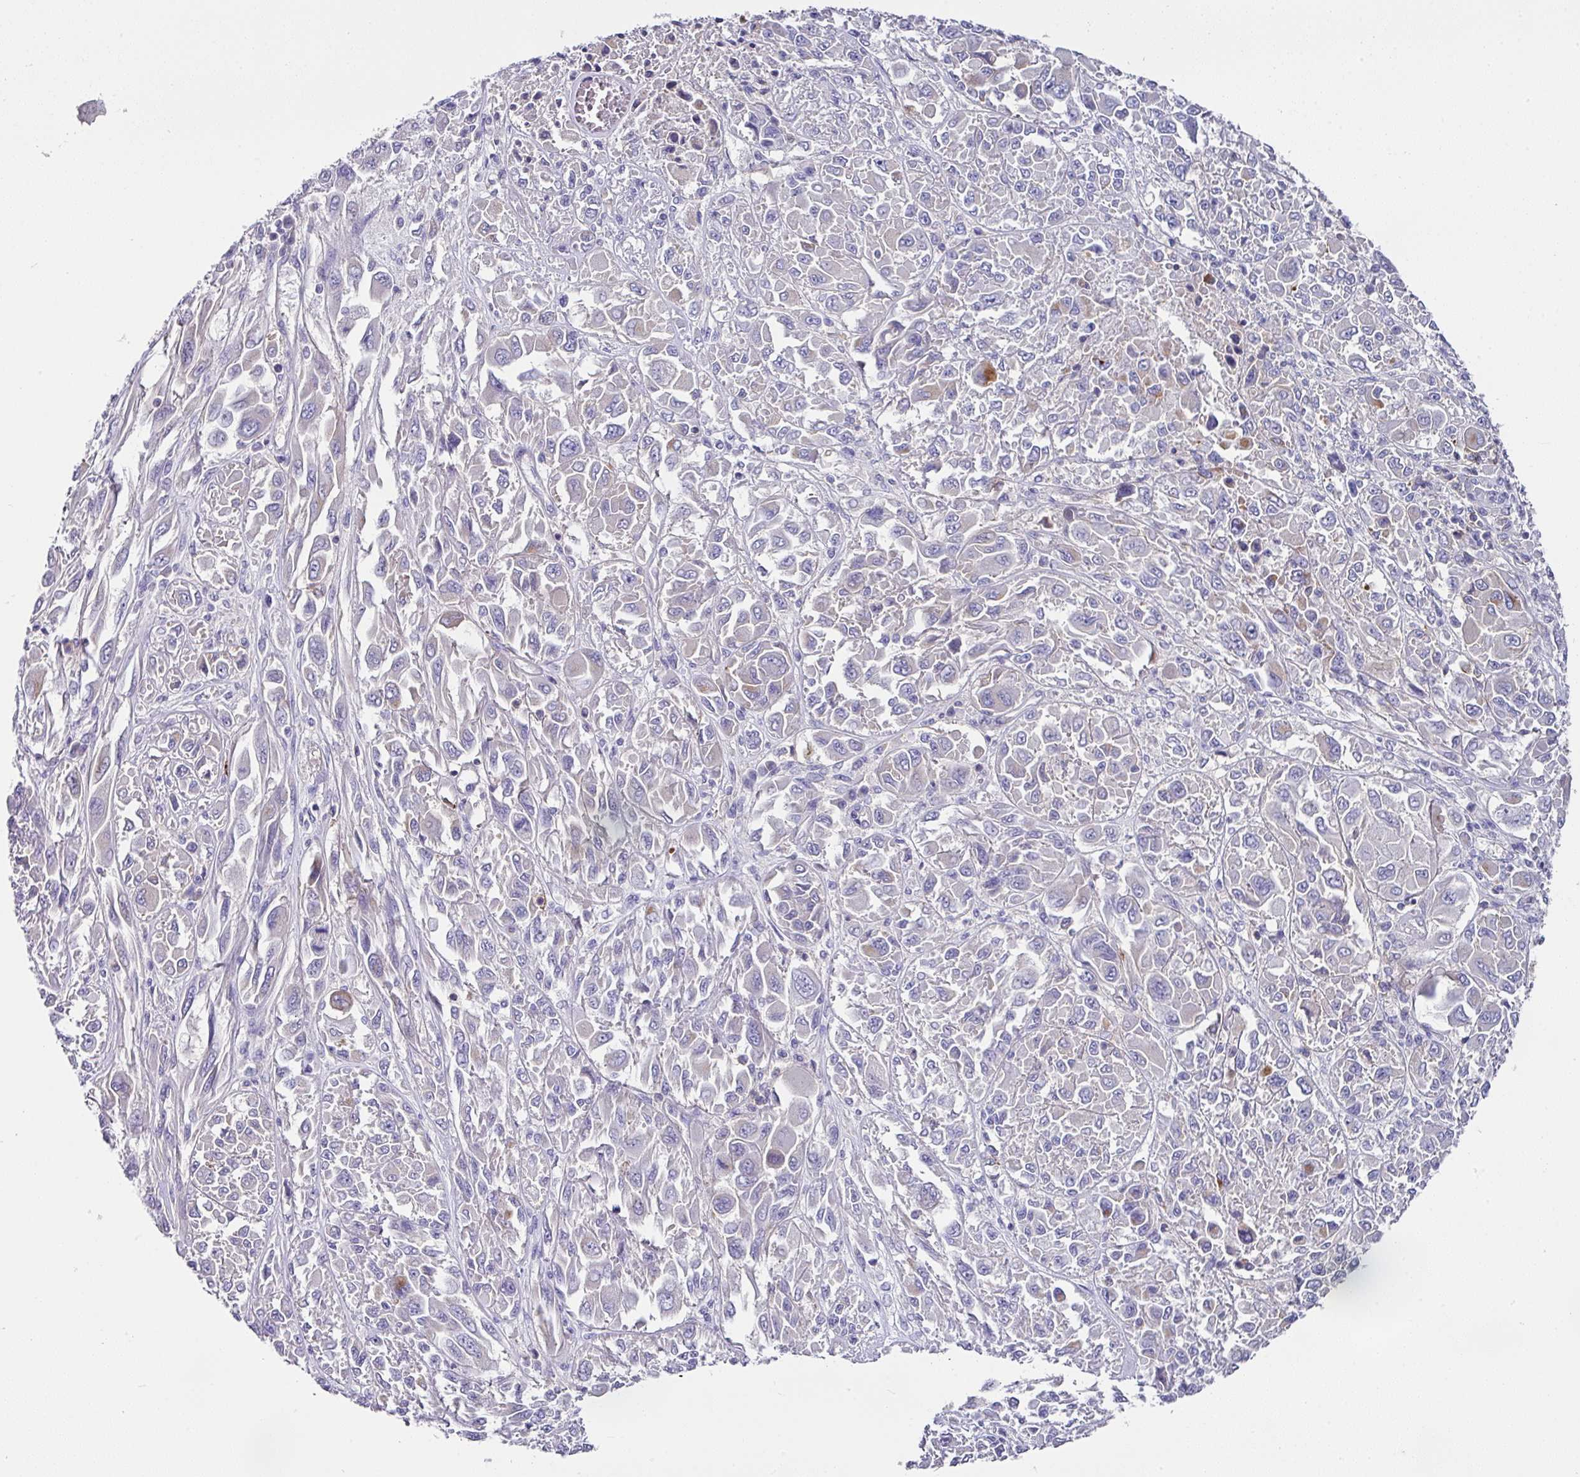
{"staining": {"intensity": "moderate", "quantity": "<25%", "location": "cytoplasmic/membranous"}, "tissue": "melanoma", "cell_type": "Tumor cells", "image_type": "cancer", "snomed": [{"axis": "morphology", "description": "Malignant melanoma, NOS"}, {"axis": "topography", "description": "Skin"}], "caption": "Malignant melanoma was stained to show a protein in brown. There is low levels of moderate cytoplasmic/membranous expression in approximately <25% of tumor cells. (Brightfield microscopy of DAB IHC at high magnification).", "gene": "CLDN1", "patient": {"sex": "female", "age": 91}}